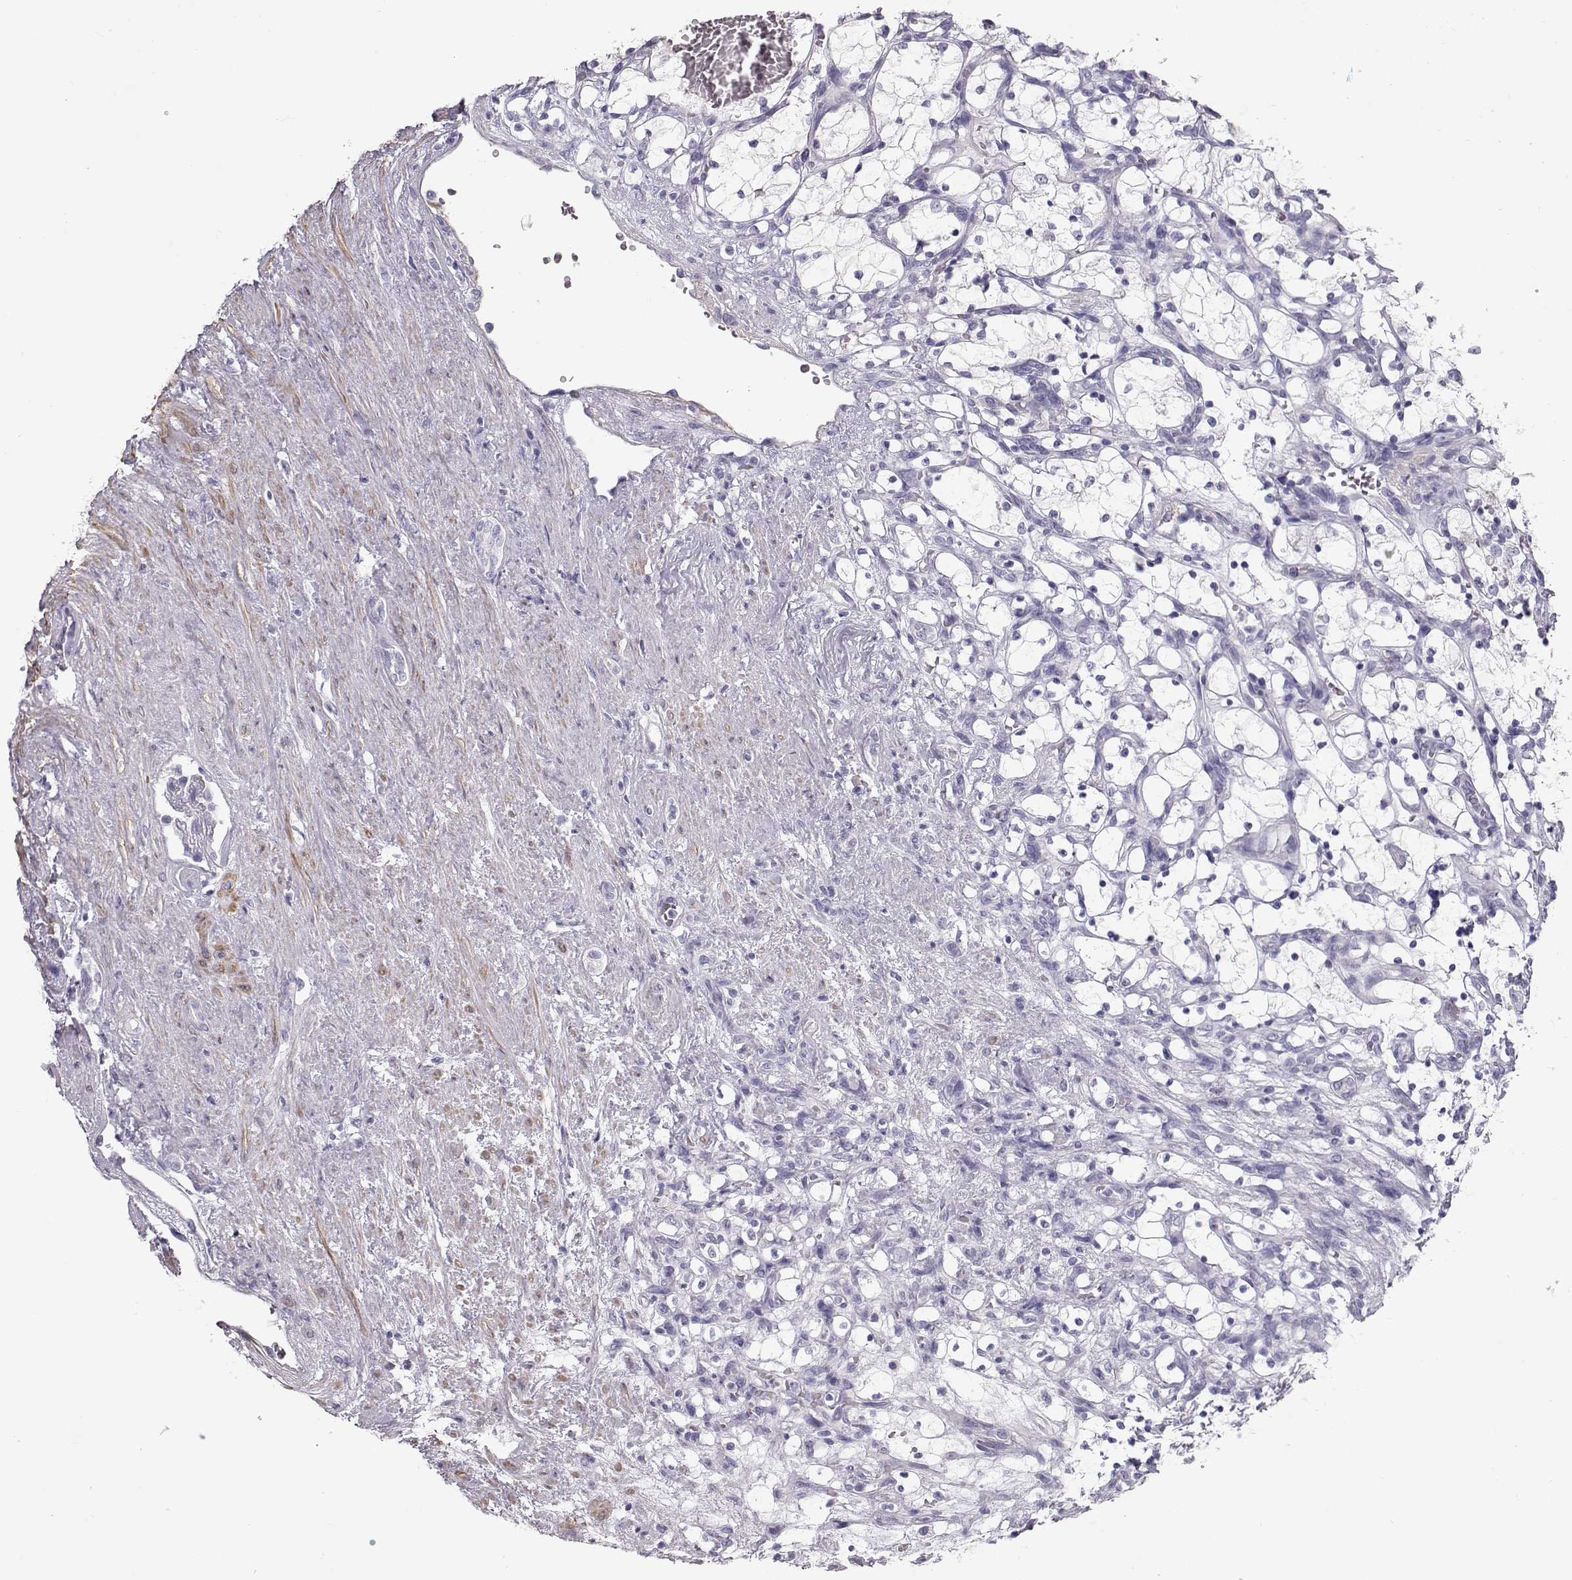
{"staining": {"intensity": "negative", "quantity": "none", "location": "none"}, "tissue": "renal cancer", "cell_type": "Tumor cells", "image_type": "cancer", "snomed": [{"axis": "morphology", "description": "Adenocarcinoma, NOS"}, {"axis": "topography", "description": "Kidney"}], "caption": "High magnification brightfield microscopy of renal cancer (adenocarcinoma) stained with DAB (brown) and counterstained with hematoxylin (blue): tumor cells show no significant positivity.", "gene": "SLITRK3", "patient": {"sex": "female", "age": 69}}